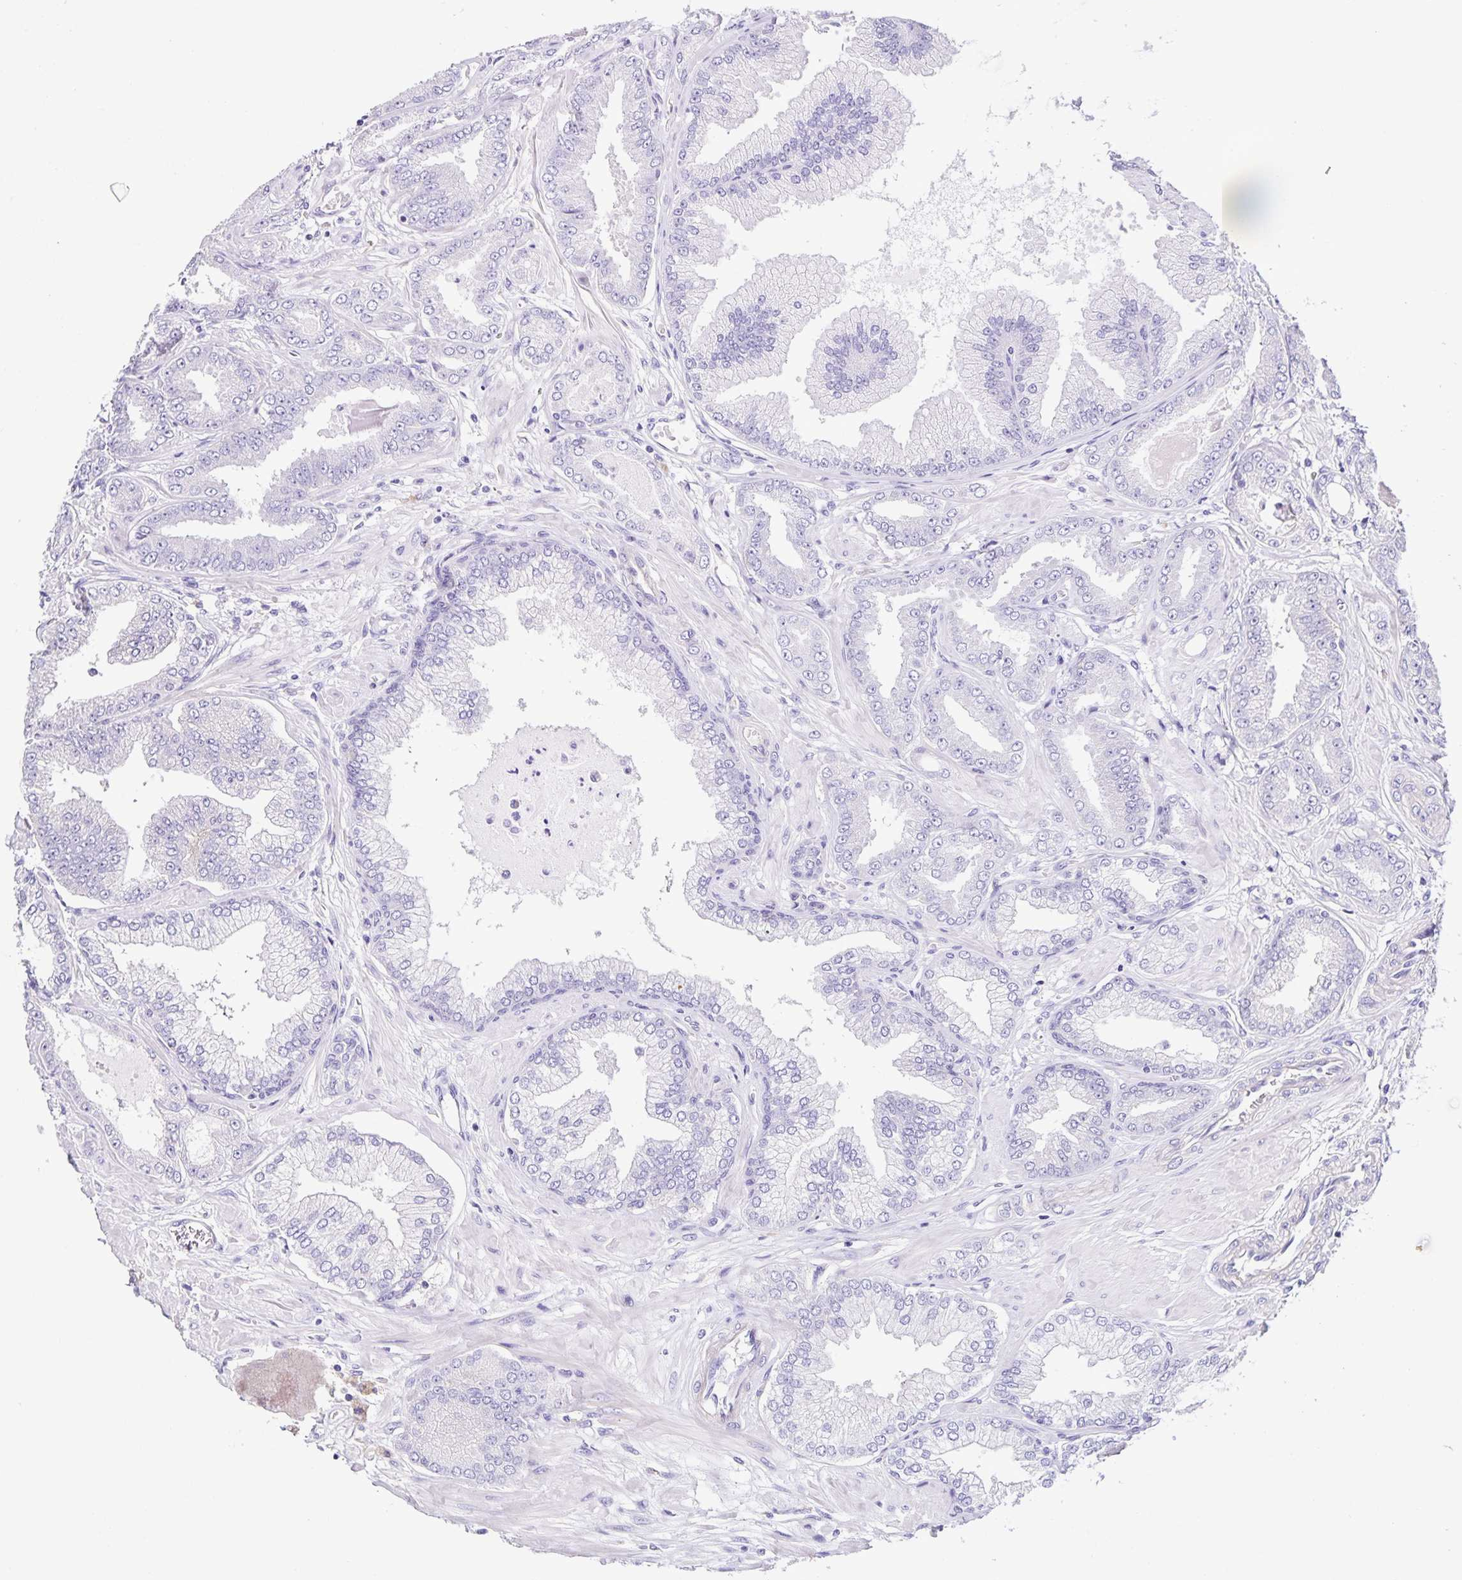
{"staining": {"intensity": "negative", "quantity": "none", "location": "none"}, "tissue": "prostate cancer", "cell_type": "Tumor cells", "image_type": "cancer", "snomed": [{"axis": "morphology", "description": "Adenocarcinoma, Low grade"}, {"axis": "topography", "description": "Prostate"}], "caption": "A high-resolution image shows immunohistochemistry staining of low-grade adenocarcinoma (prostate), which exhibits no significant staining in tumor cells.", "gene": "BOLL", "patient": {"sex": "male", "age": 55}}